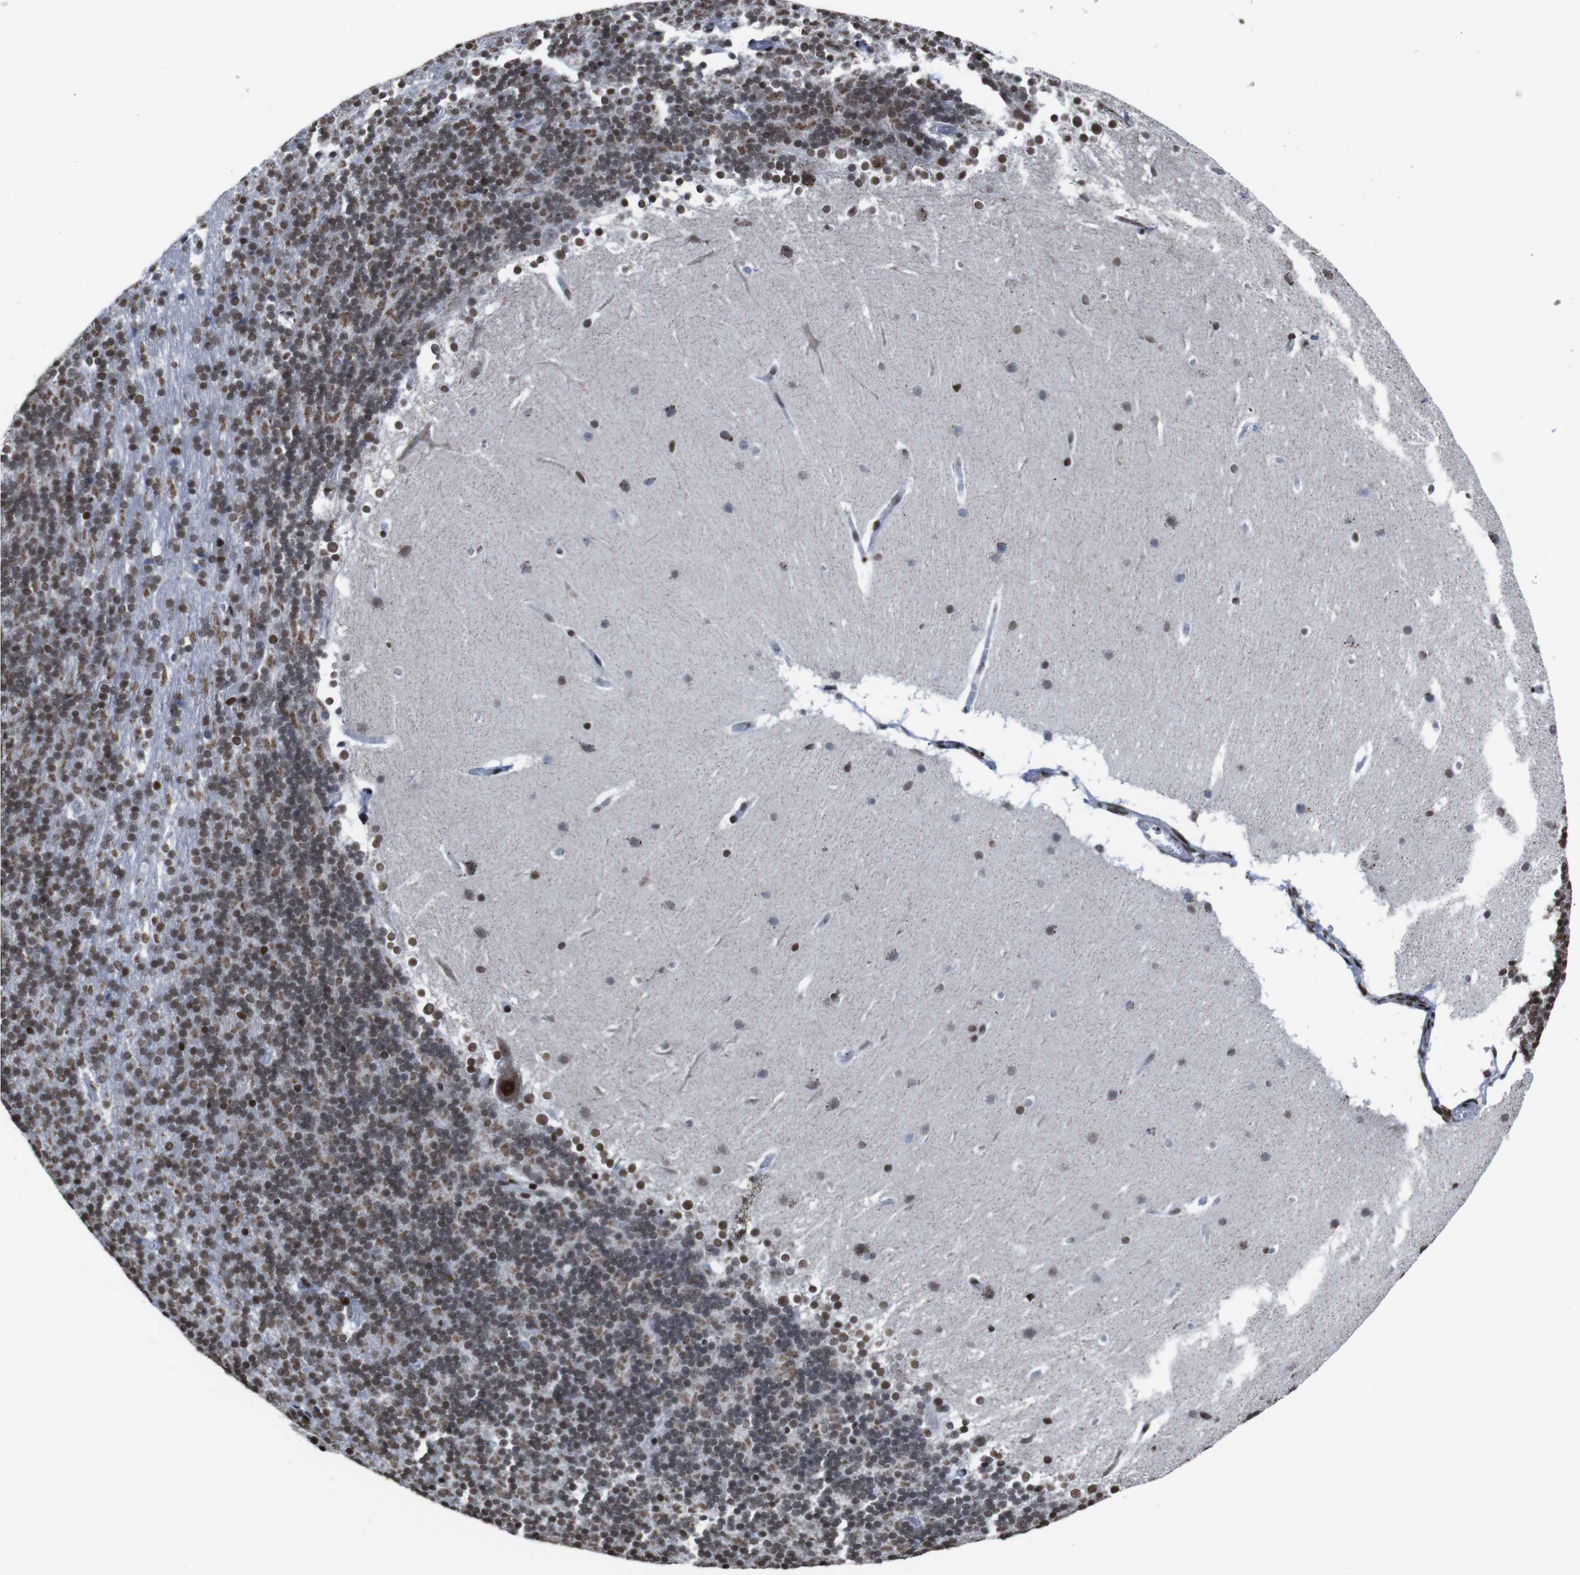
{"staining": {"intensity": "moderate", "quantity": "25%-75%", "location": "cytoplasmic/membranous,nuclear"}, "tissue": "cerebellum", "cell_type": "Cells in granular layer", "image_type": "normal", "snomed": [{"axis": "morphology", "description": "Normal tissue, NOS"}, {"axis": "topography", "description": "Cerebellum"}], "caption": "This micrograph exhibits IHC staining of benign cerebellum, with medium moderate cytoplasmic/membranous,nuclear positivity in about 25%-75% of cells in granular layer.", "gene": "ROMO1", "patient": {"sex": "female", "age": 19}}